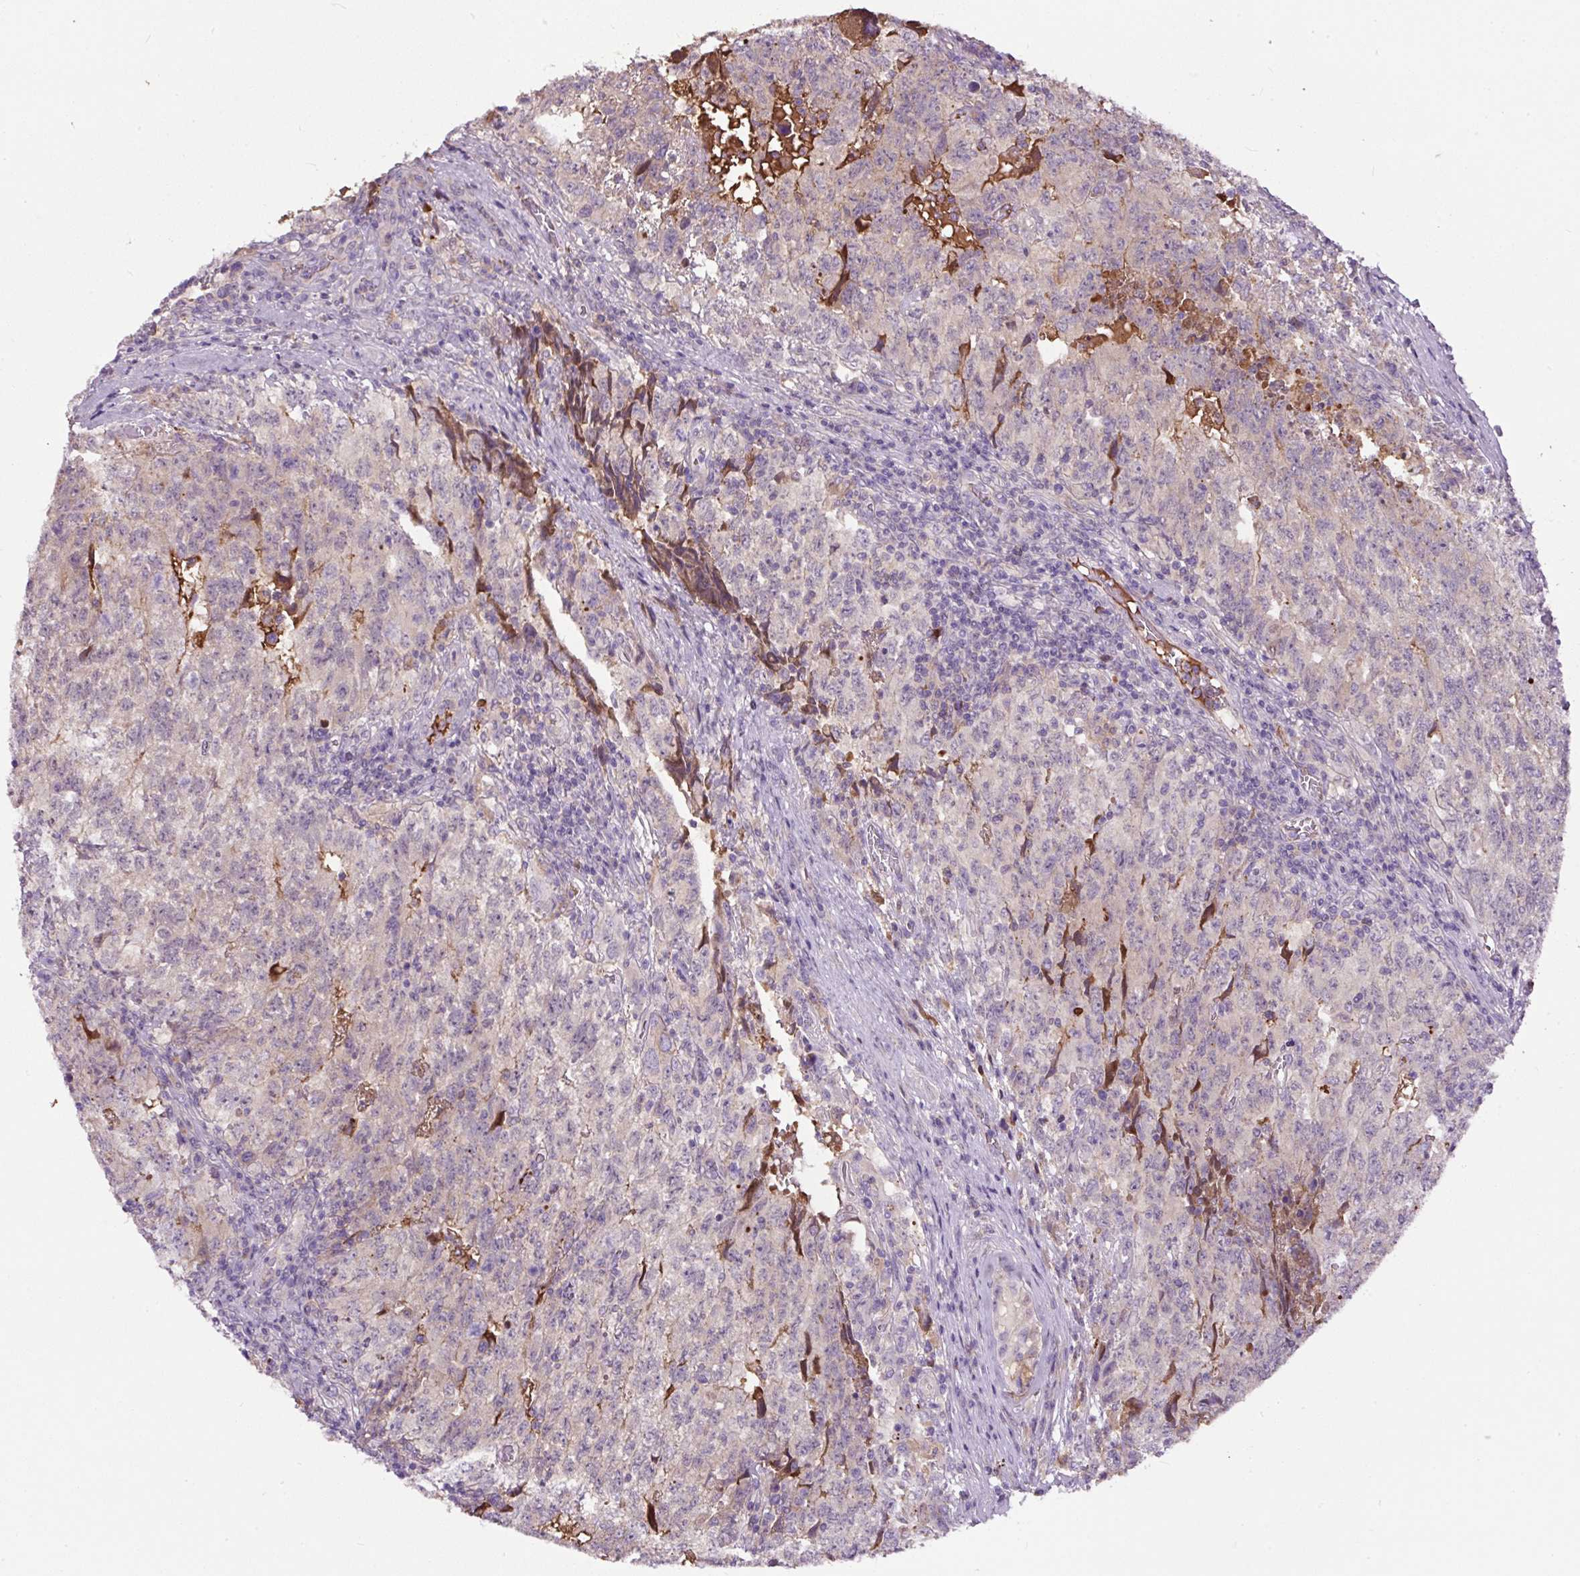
{"staining": {"intensity": "negative", "quantity": "none", "location": "none"}, "tissue": "testis cancer", "cell_type": "Tumor cells", "image_type": "cancer", "snomed": [{"axis": "morphology", "description": "Carcinoma, Embryonal, NOS"}, {"axis": "topography", "description": "Testis"}], "caption": "Immunohistochemical staining of human embryonal carcinoma (testis) displays no significant positivity in tumor cells. (DAB (3,3'-diaminobenzidine) immunohistochemistry with hematoxylin counter stain).", "gene": "LRRC24", "patient": {"sex": "male", "age": 34}}